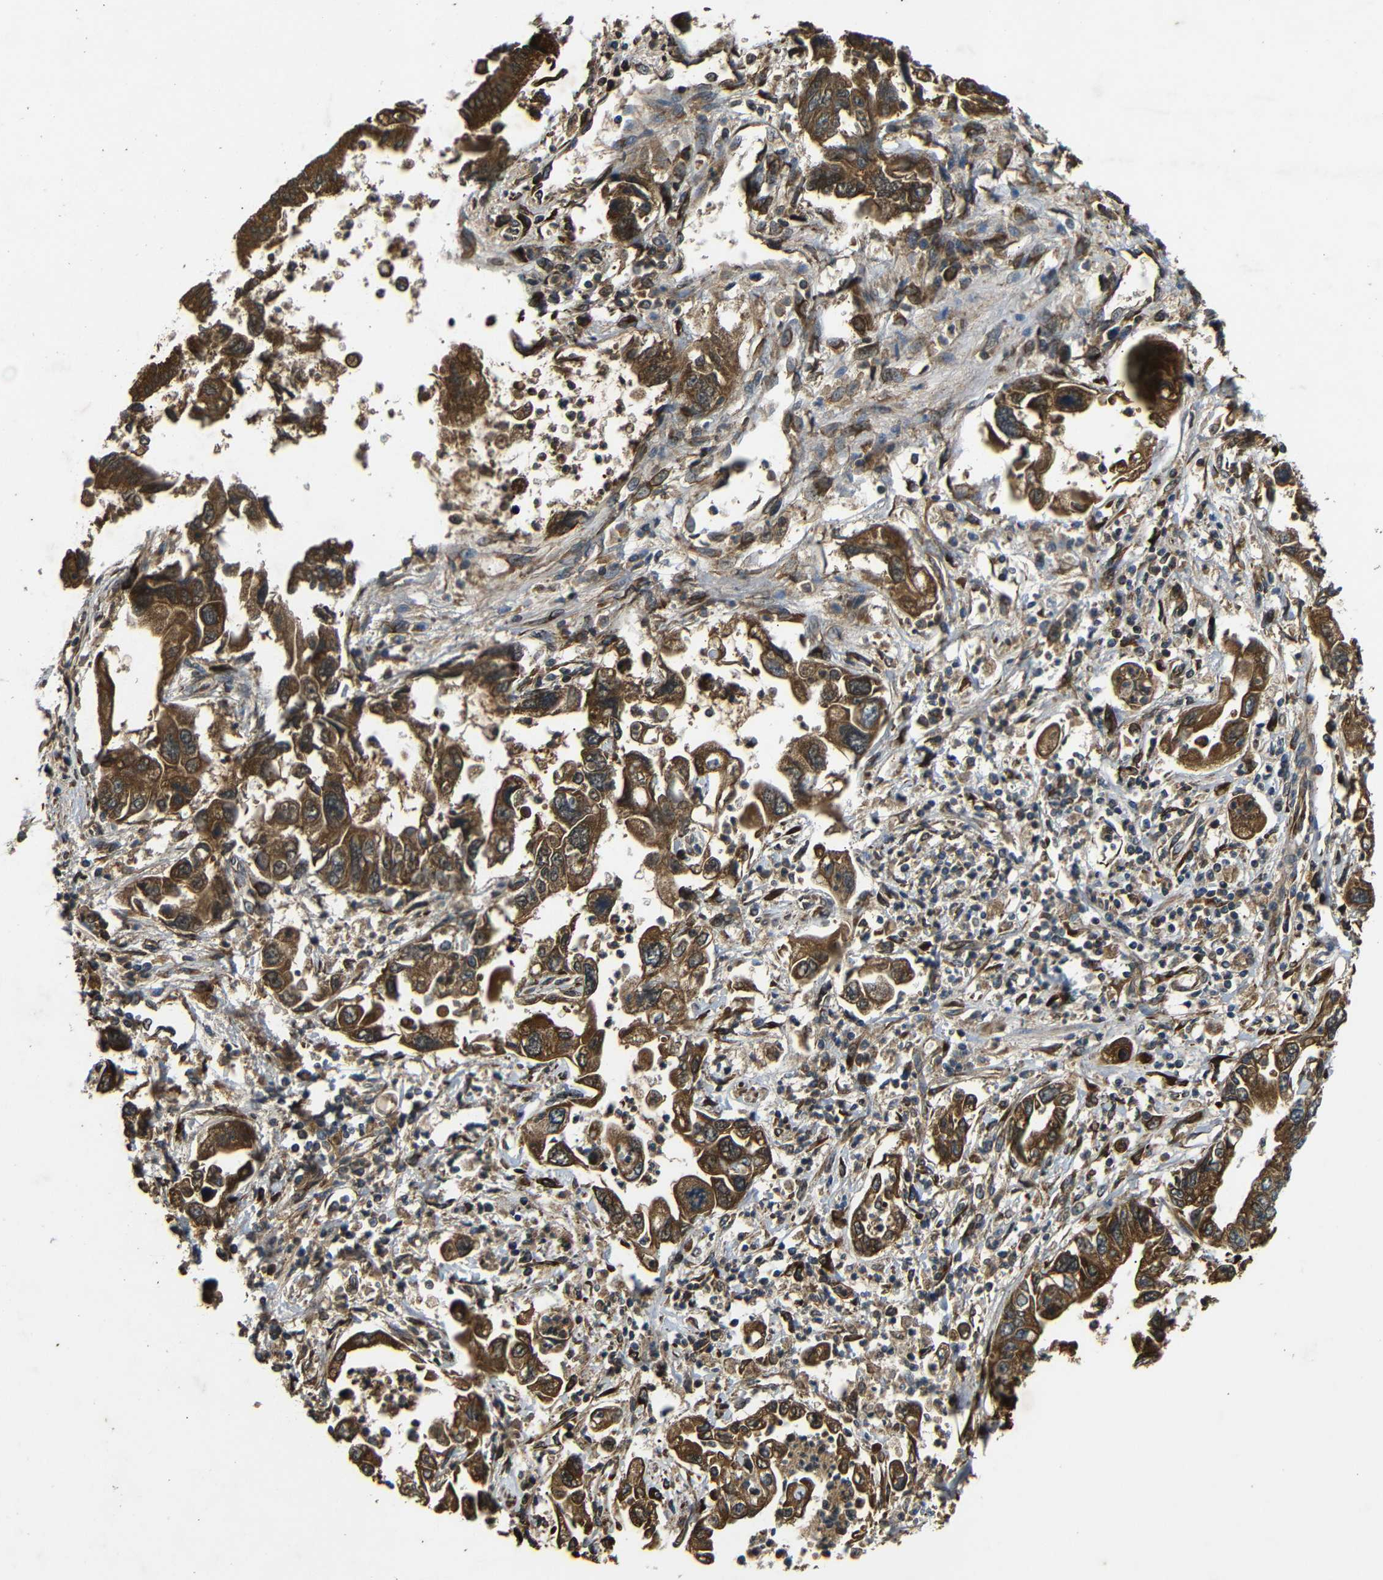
{"staining": {"intensity": "strong", "quantity": ">75%", "location": "cytoplasmic/membranous"}, "tissue": "pancreatic cancer", "cell_type": "Tumor cells", "image_type": "cancer", "snomed": [{"axis": "morphology", "description": "Adenocarcinoma, NOS"}, {"axis": "topography", "description": "Pancreas"}], "caption": "Protein staining demonstrates strong cytoplasmic/membranous positivity in approximately >75% of tumor cells in pancreatic cancer.", "gene": "TRPC1", "patient": {"sex": "male", "age": 56}}